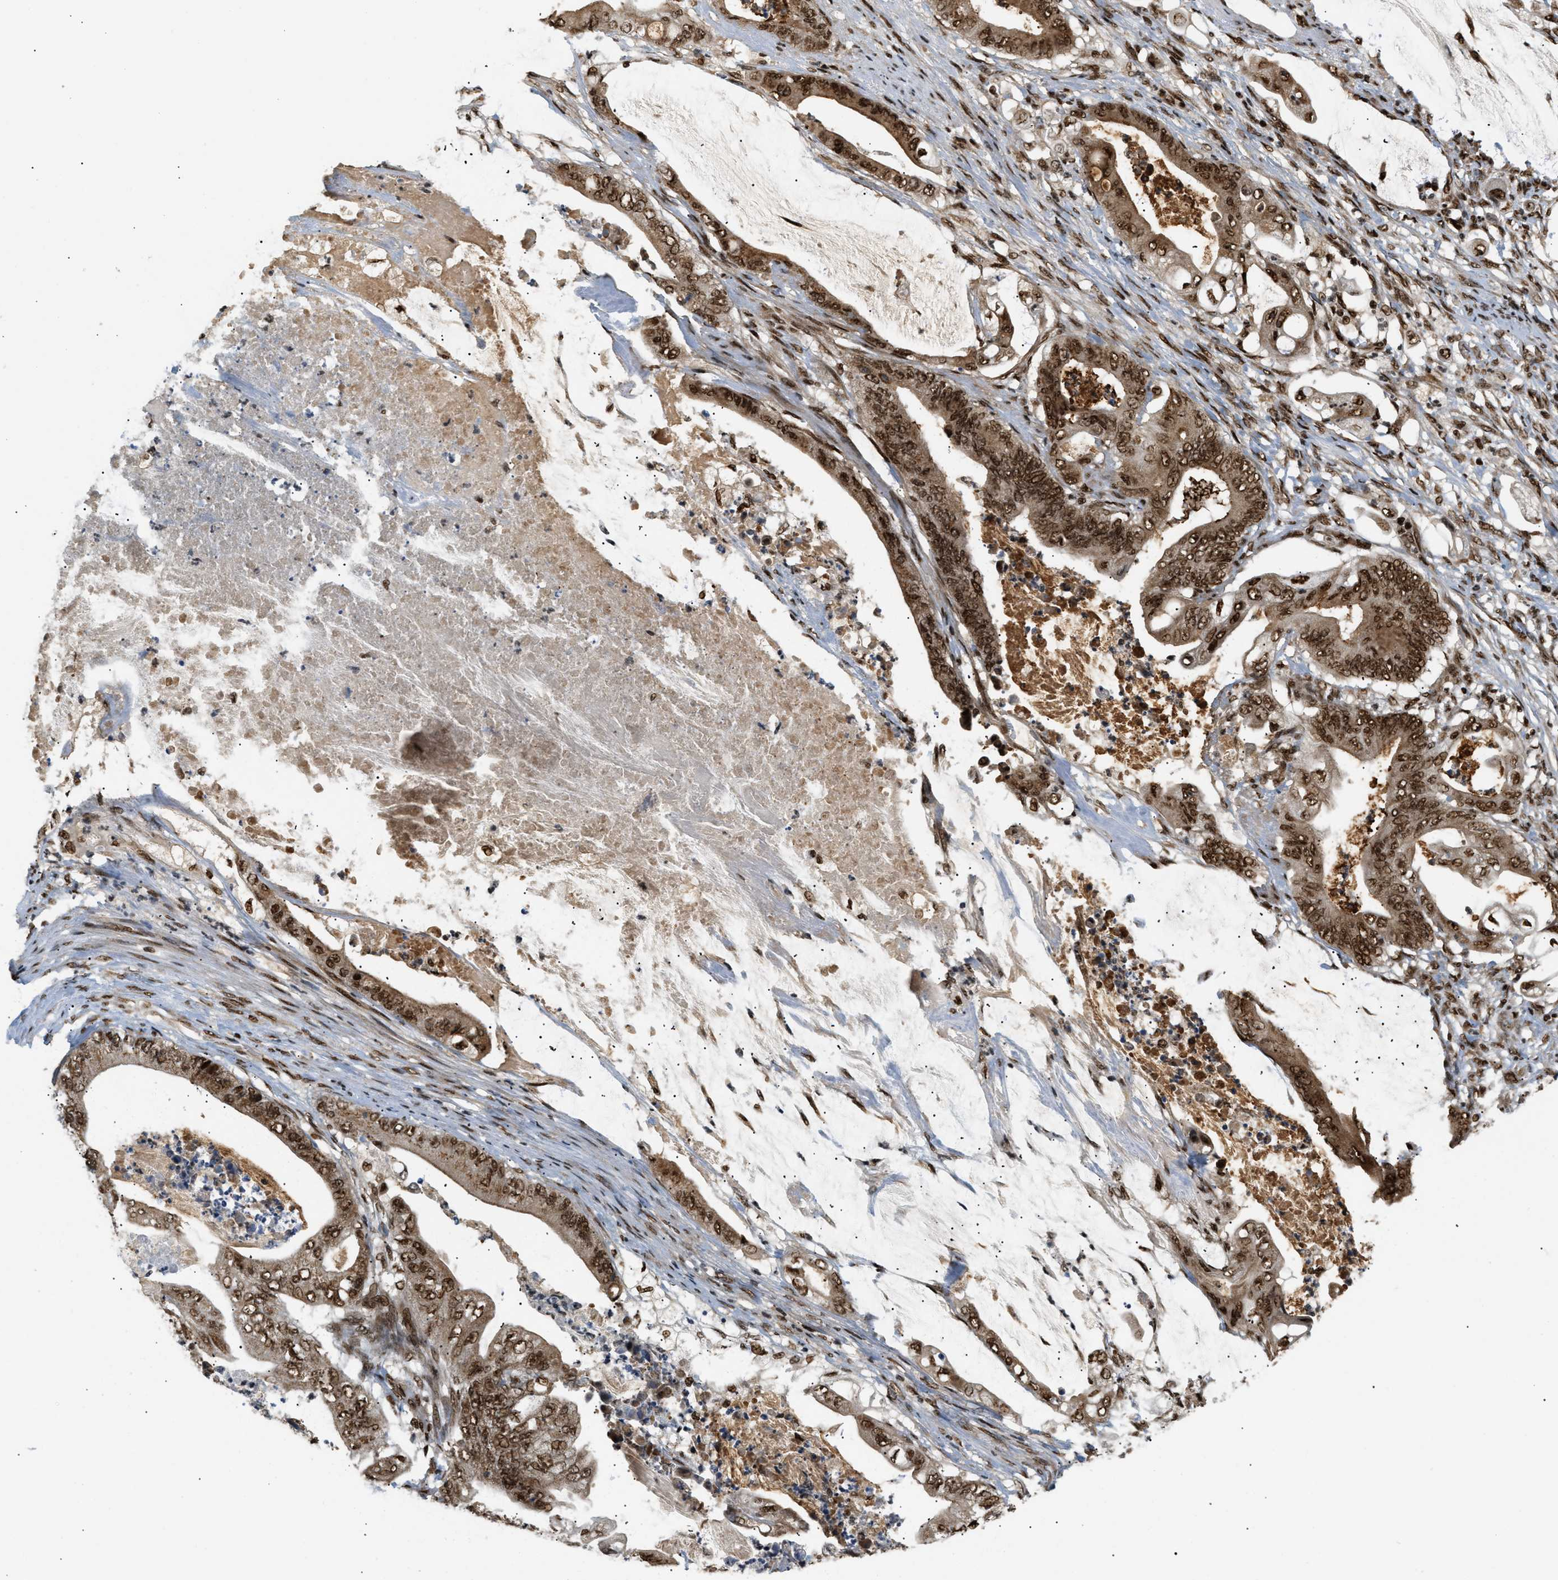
{"staining": {"intensity": "moderate", "quantity": ">75%", "location": "cytoplasmic/membranous,nuclear"}, "tissue": "stomach cancer", "cell_type": "Tumor cells", "image_type": "cancer", "snomed": [{"axis": "morphology", "description": "Adenocarcinoma, NOS"}, {"axis": "topography", "description": "Stomach"}], "caption": "Protein staining of stomach cancer (adenocarcinoma) tissue displays moderate cytoplasmic/membranous and nuclear expression in approximately >75% of tumor cells. Nuclei are stained in blue.", "gene": "RBM5", "patient": {"sex": "female", "age": 73}}